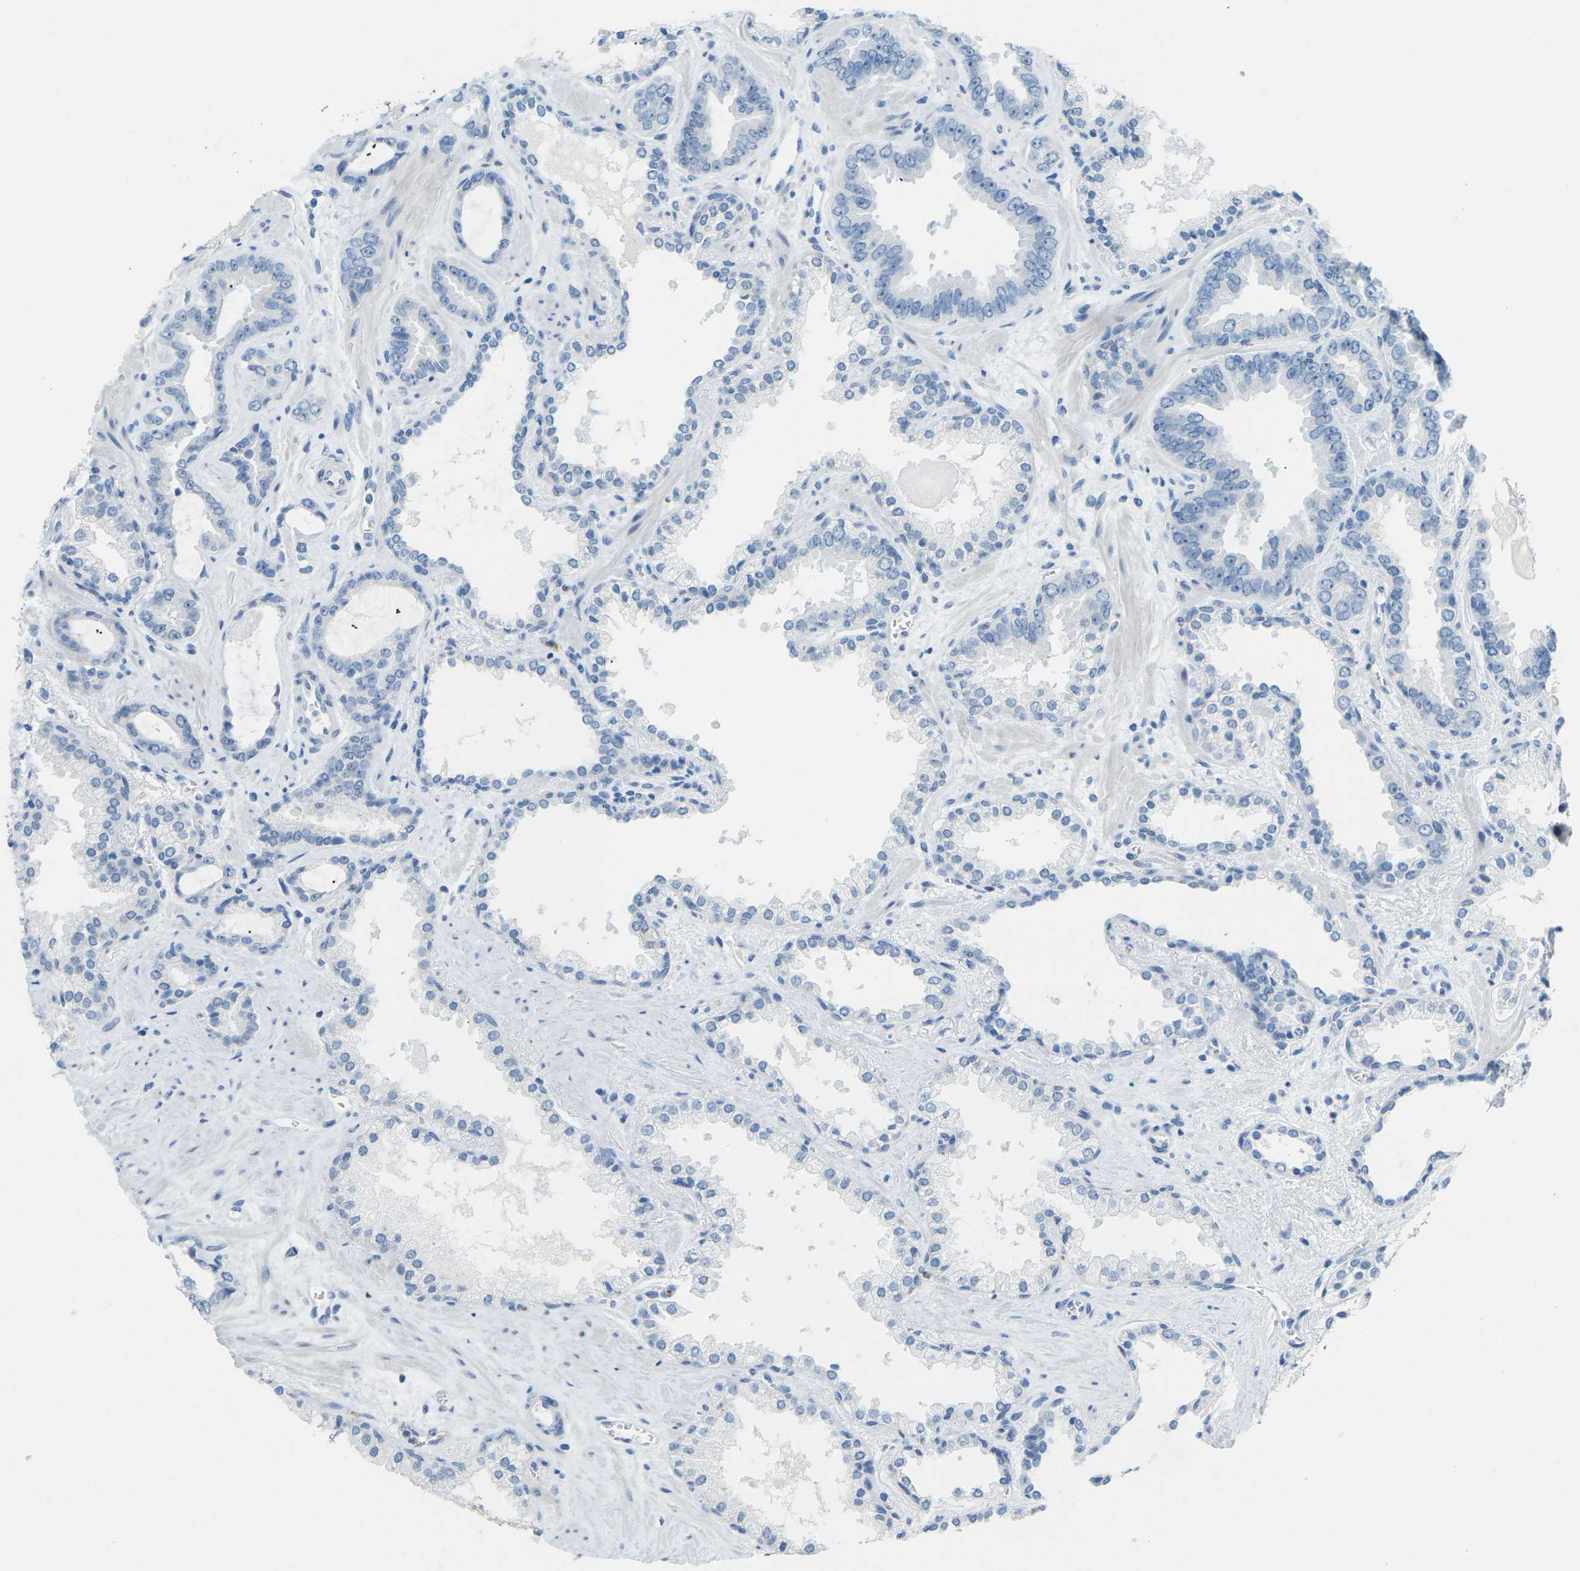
{"staining": {"intensity": "negative", "quantity": "none", "location": "none"}, "tissue": "prostate cancer", "cell_type": "Tumor cells", "image_type": "cancer", "snomed": [{"axis": "morphology", "description": "Adenocarcinoma, Low grade"}, {"axis": "topography", "description": "Prostate"}], "caption": "High power microscopy histopathology image of an immunohistochemistry histopathology image of prostate cancer, revealing no significant positivity in tumor cells.", "gene": "CDH16", "patient": {"sex": "male", "age": 60}}